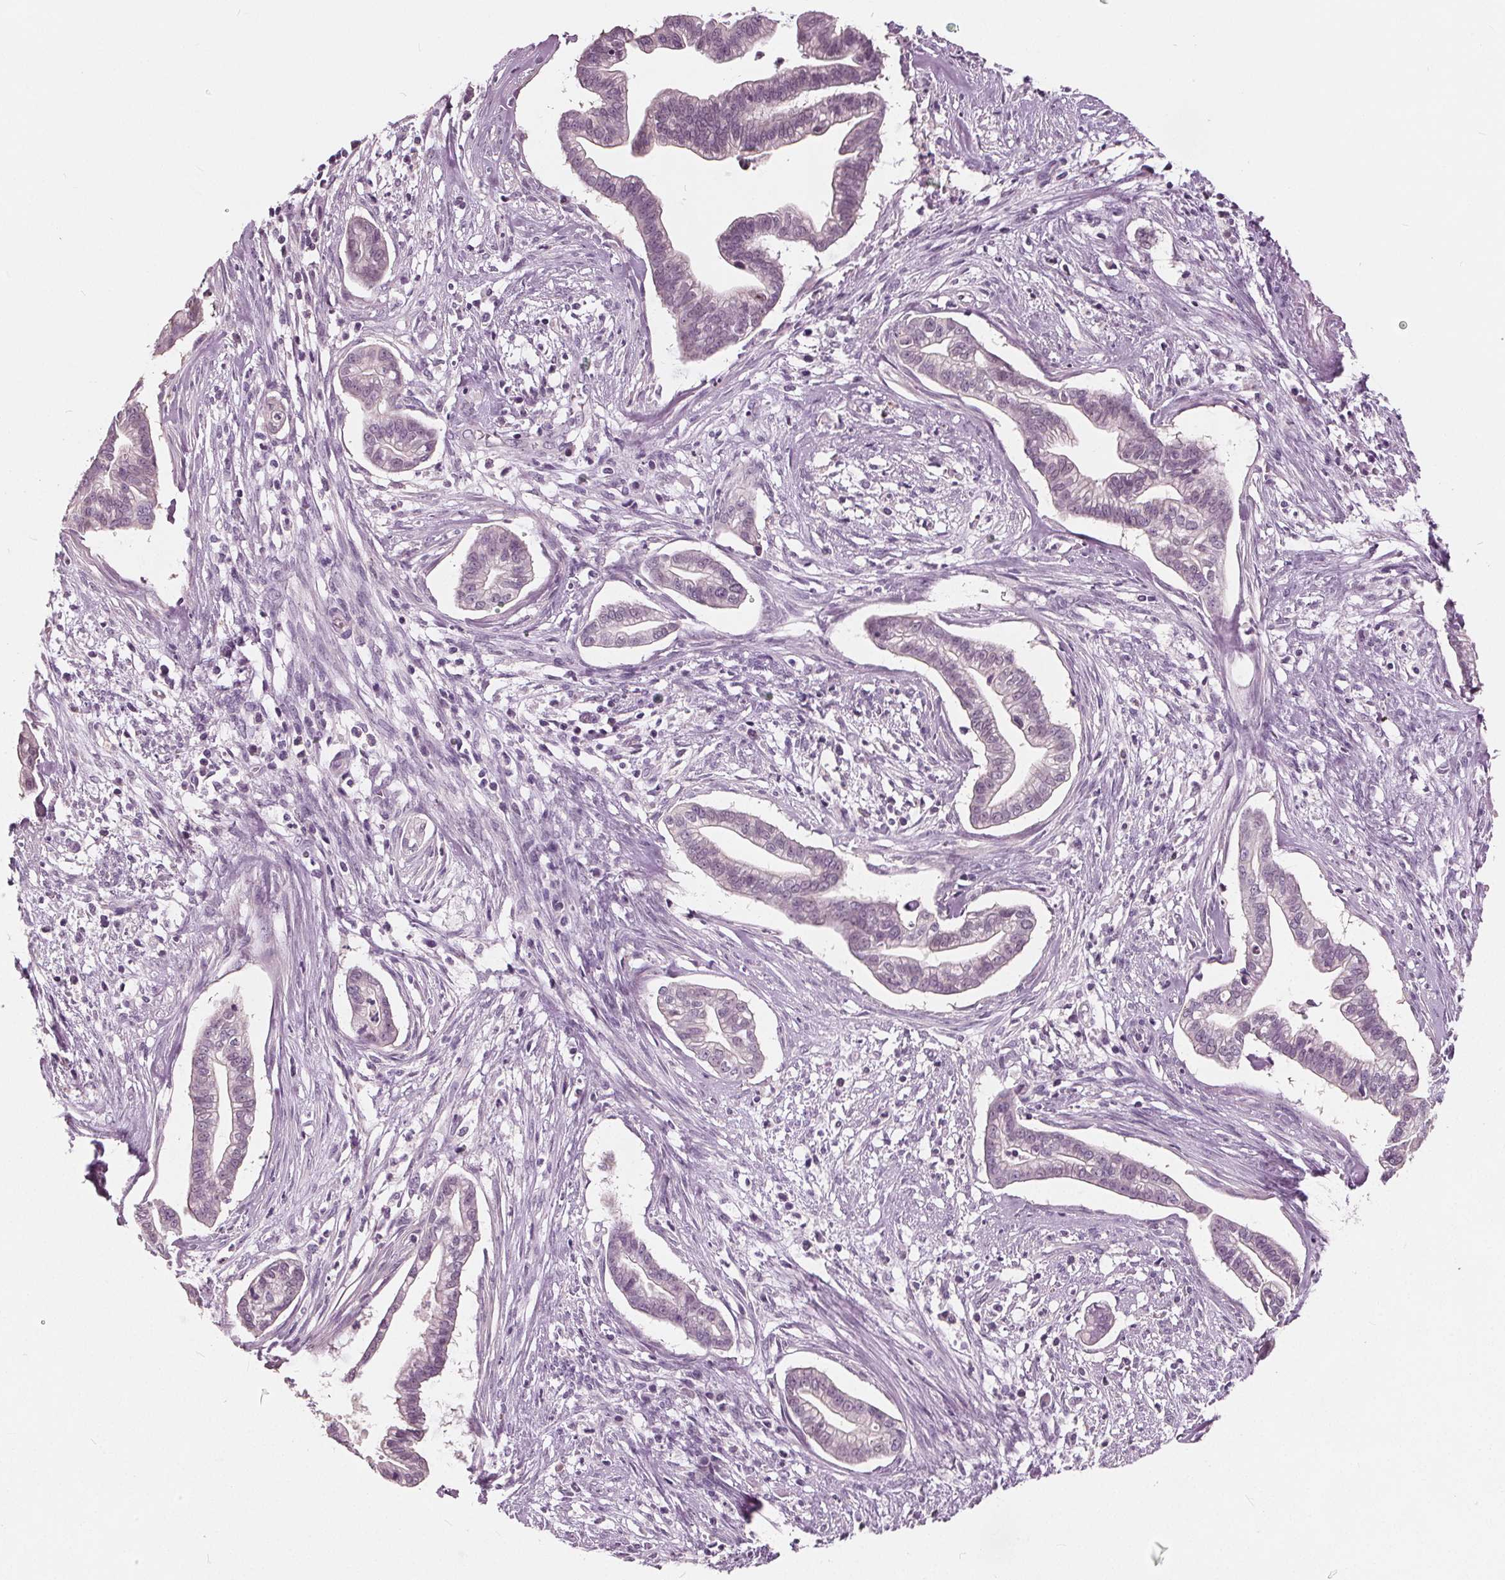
{"staining": {"intensity": "negative", "quantity": "none", "location": "none"}, "tissue": "cervical cancer", "cell_type": "Tumor cells", "image_type": "cancer", "snomed": [{"axis": "morphology", "description": "Adenocarcinoma, NOS"}, {"axis": "topography", "description": "Cervix"}], "caption": "Cervical cancer (adenocarcinoma) was stained to show a protein in brown. There is no significant expression in tumor cells.", "gene": "TKFC", "patient": {"sex": "female", "age": 62}}